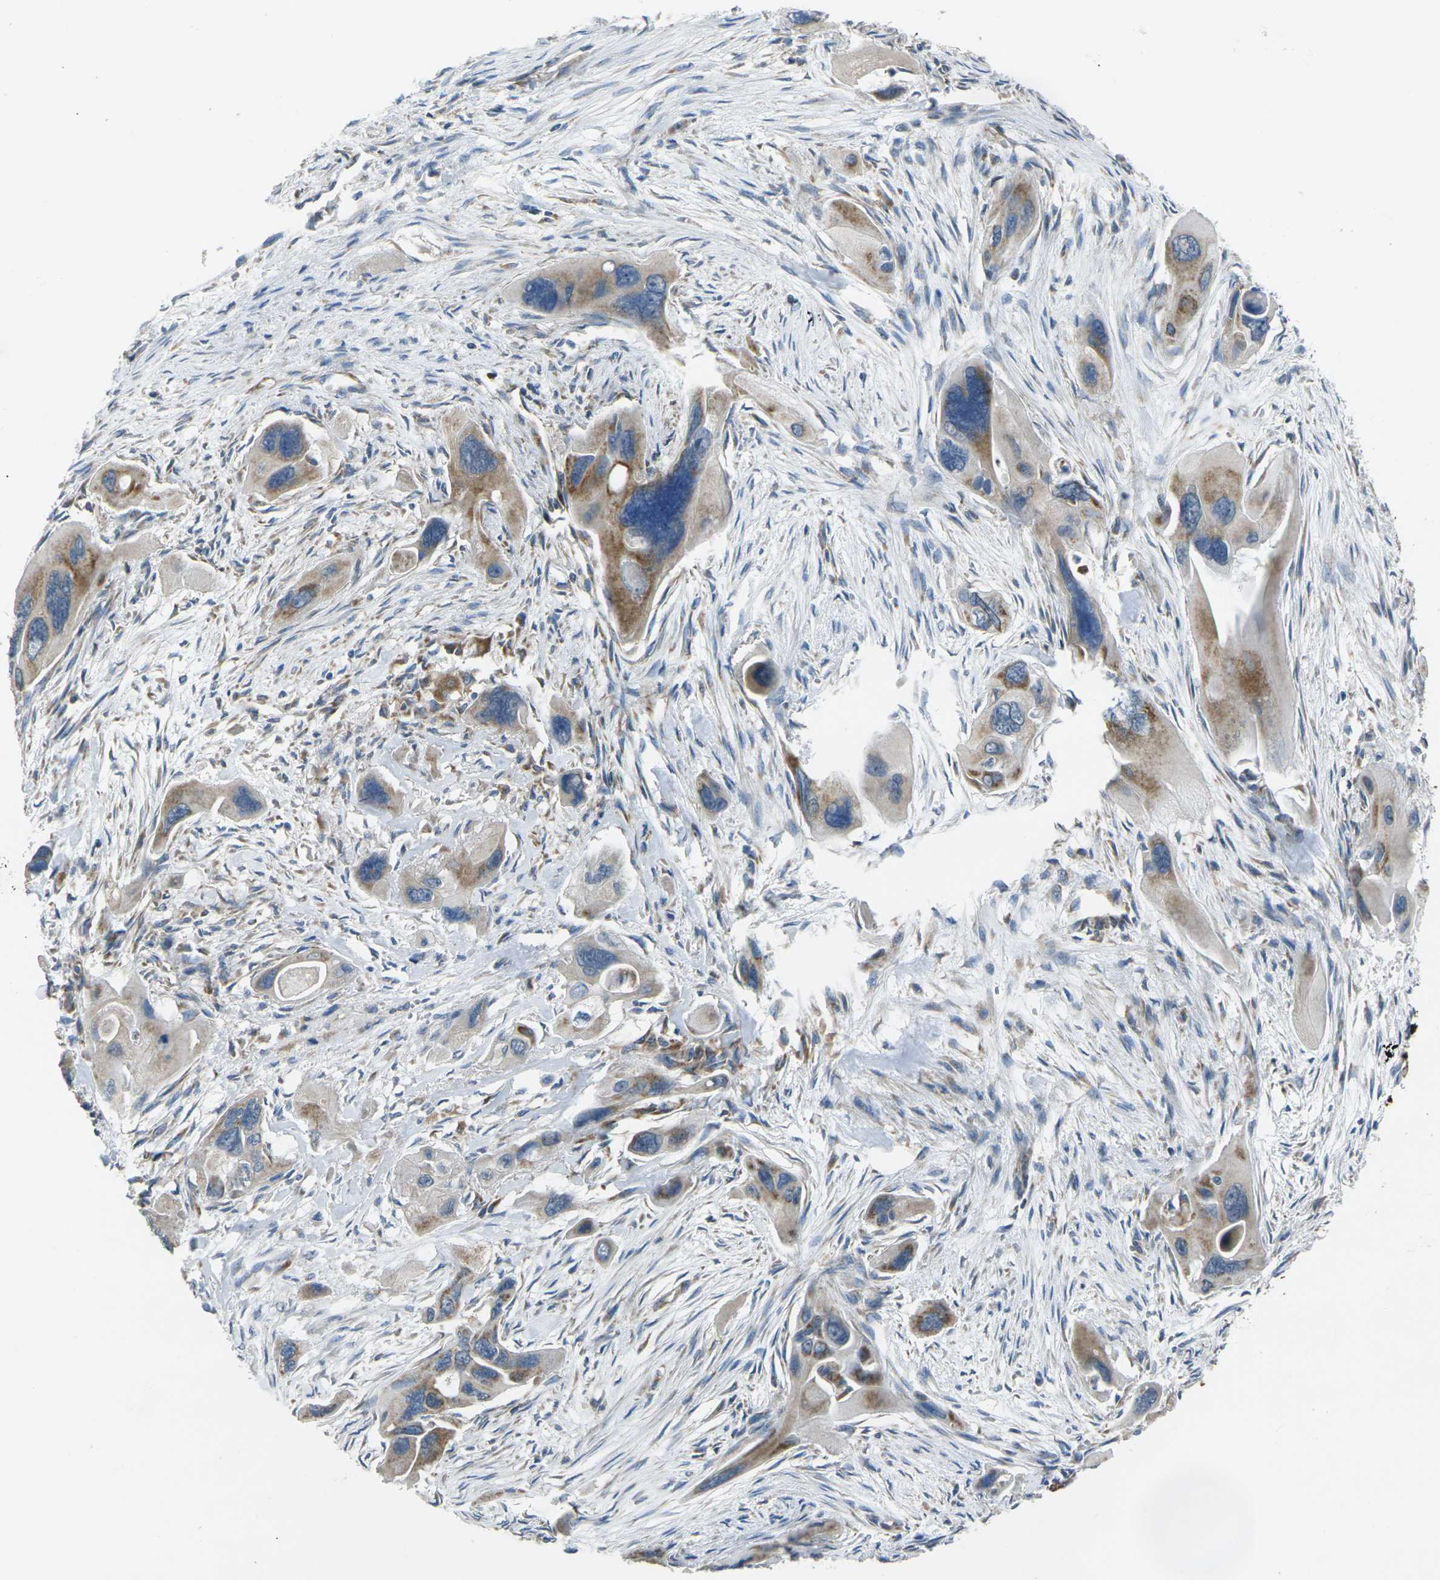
{"staining": {"intensity": "moderate", "quantity": ">75%", "location": "cytoplasmic/membranous"}, "tissue": "pancreatic cancer", "cell_type": "Tumor cells", "image_type": "cancer", "snomed": [{"axis": "morphology", "description": "Adenocarcinoma, NOS"}, {"axis": "topography", "description": "Pancreas"}], "caption": "Tumor cells reveal medium levels of moderate cytoplasmic/membranous positivity in about >75% of cells in human pancreatic cancer. Using DAB (3,3'-diaminobenzidine) (brown) and hematoxylin (blue) stains, captured at high magnification using brightfield microscopy.", "gene": "TMEM120B", "patient": {"sex": "male", "age": 73}}